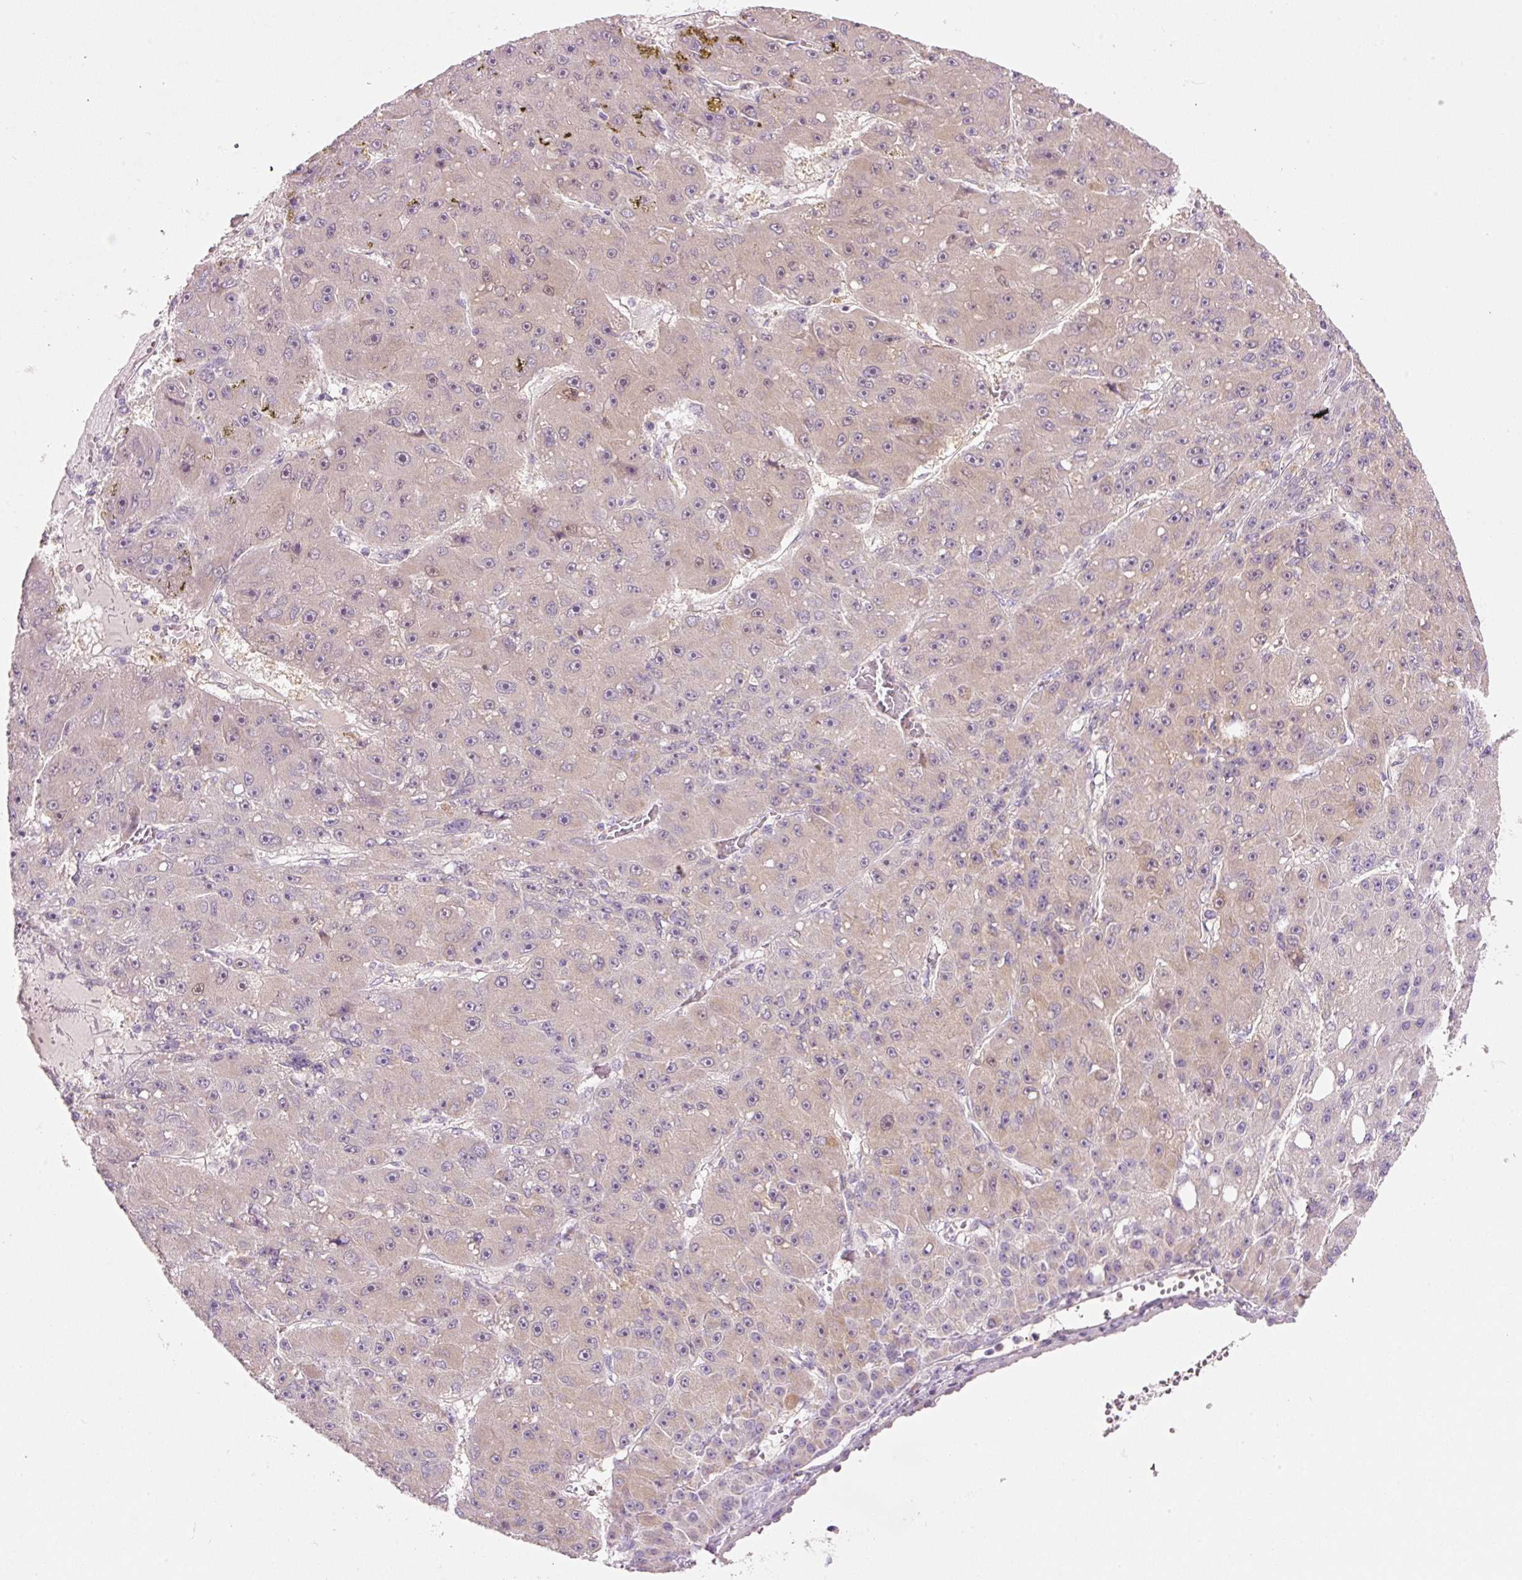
{"staining": {"intensity": "negative", "quantity": "none", "location": "none"}, "tissue": "liver cancer", "cell_type": "Tumor cells", "image_type": "cancer", "snomed": [{"axis": "morphology", "description": "Carcinoma, Hepatocellular, NOS"}, {"axis": "topography", "description": "Liver"}], "caption": "The immunohistochemistry (IHC) micrograph has no significant expression in tumor cells of liver cancer (hepatocellular carcinoma) tissue.", "gene": "FAM78B", "patient": {"sex": "male", "age": 67}}